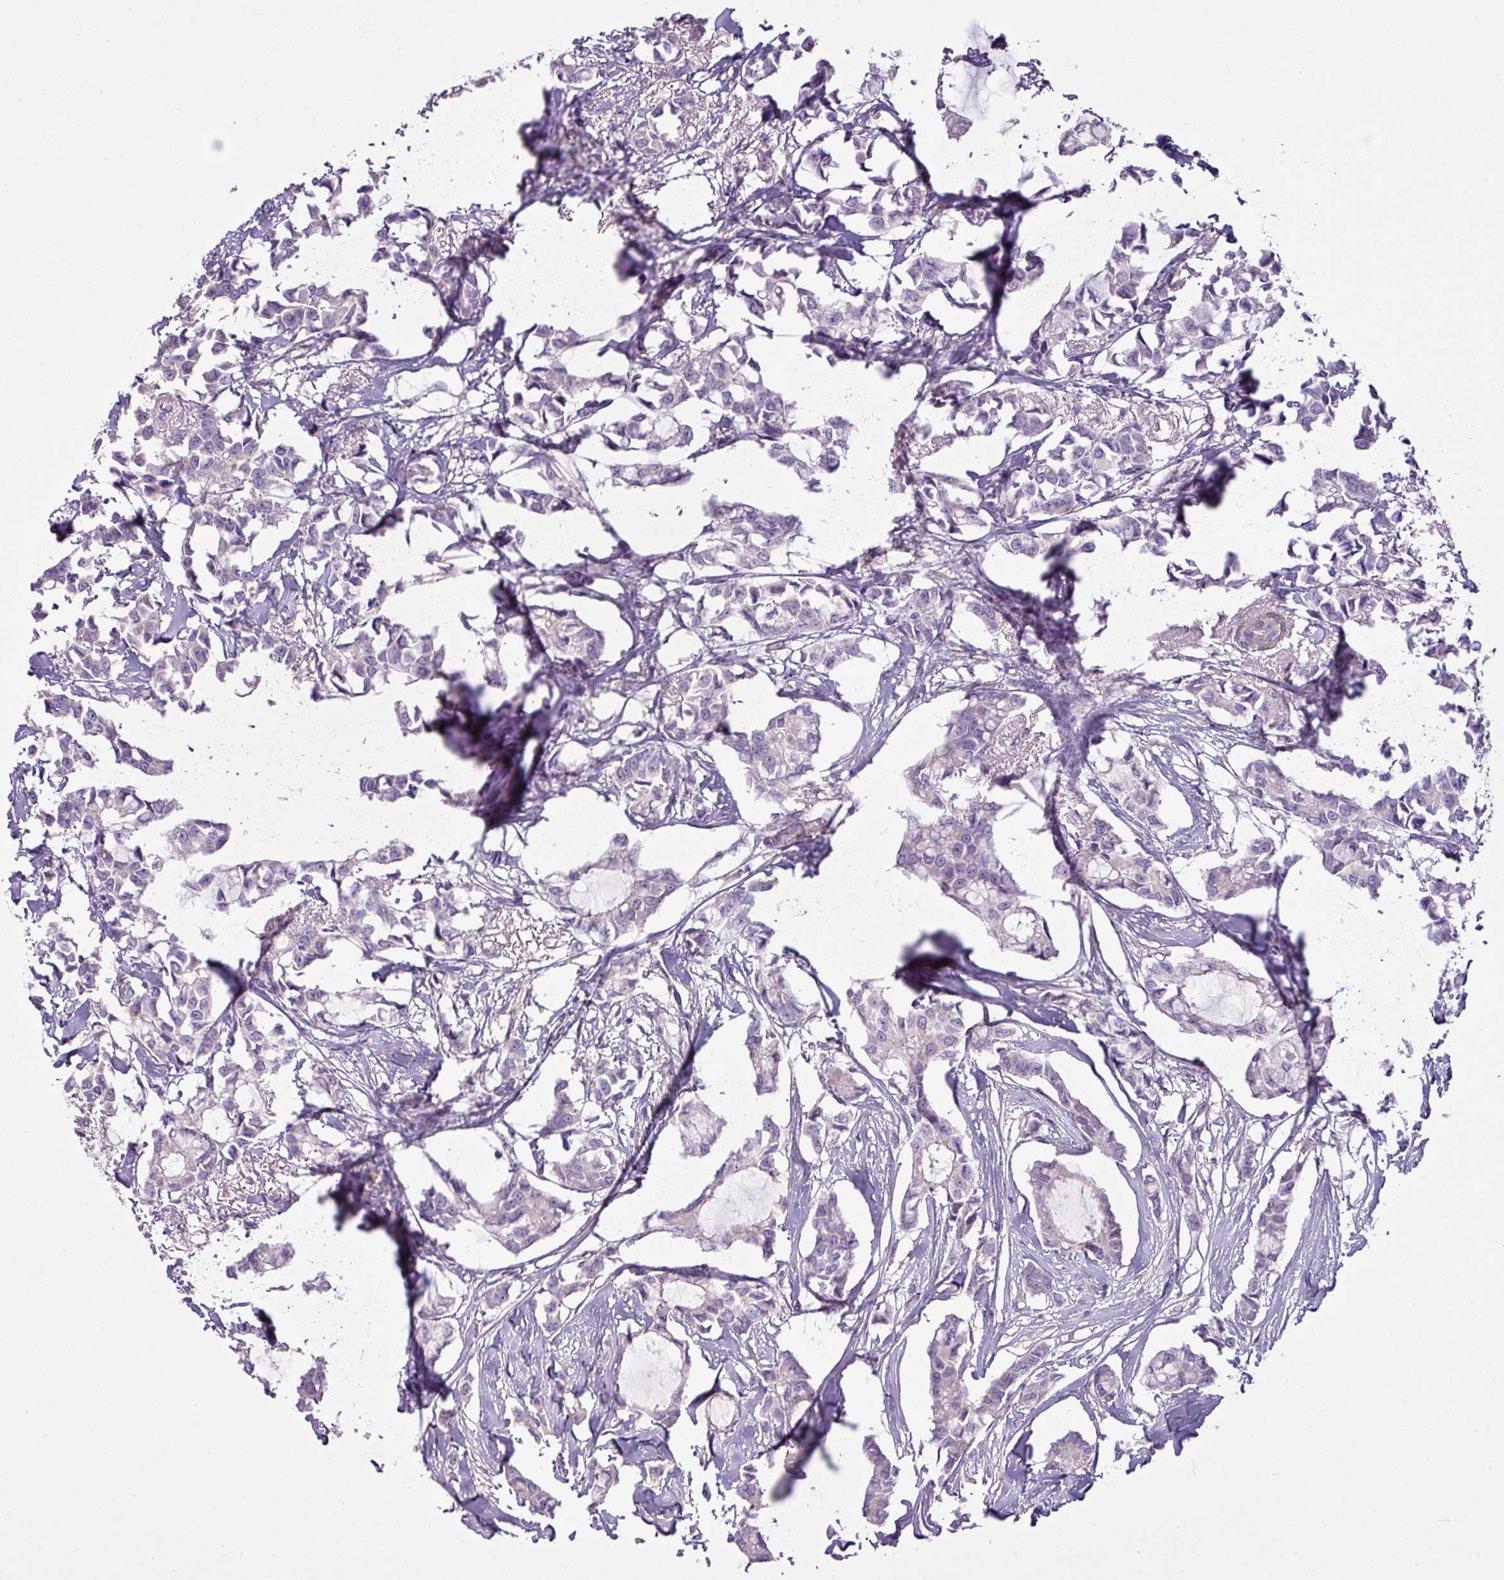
{"staining": {"intensity": "weak", "quantity": "<25%", "location": "cytoplasmic/membranous"}, "tissue": "breast cancer", "cell_type": "Tumor cells", "image_type": "cancer", "snomed": [{"axis": "morphology", "description": "Duct carcinoma"}, {"axis": "topography", "description": "Breast"}], "caption": "Invasive ductal carcinoma (breast) was stained to show a protein in brown. There is no significant staining in tumor cells. Brightfield microscopy of immunohistochemistry stained with DAB (brown) and hematoxylin (blue), captured at high magnification.", "gene": "CAMK2B", "patient": {"sex": "female", "age": 73}}